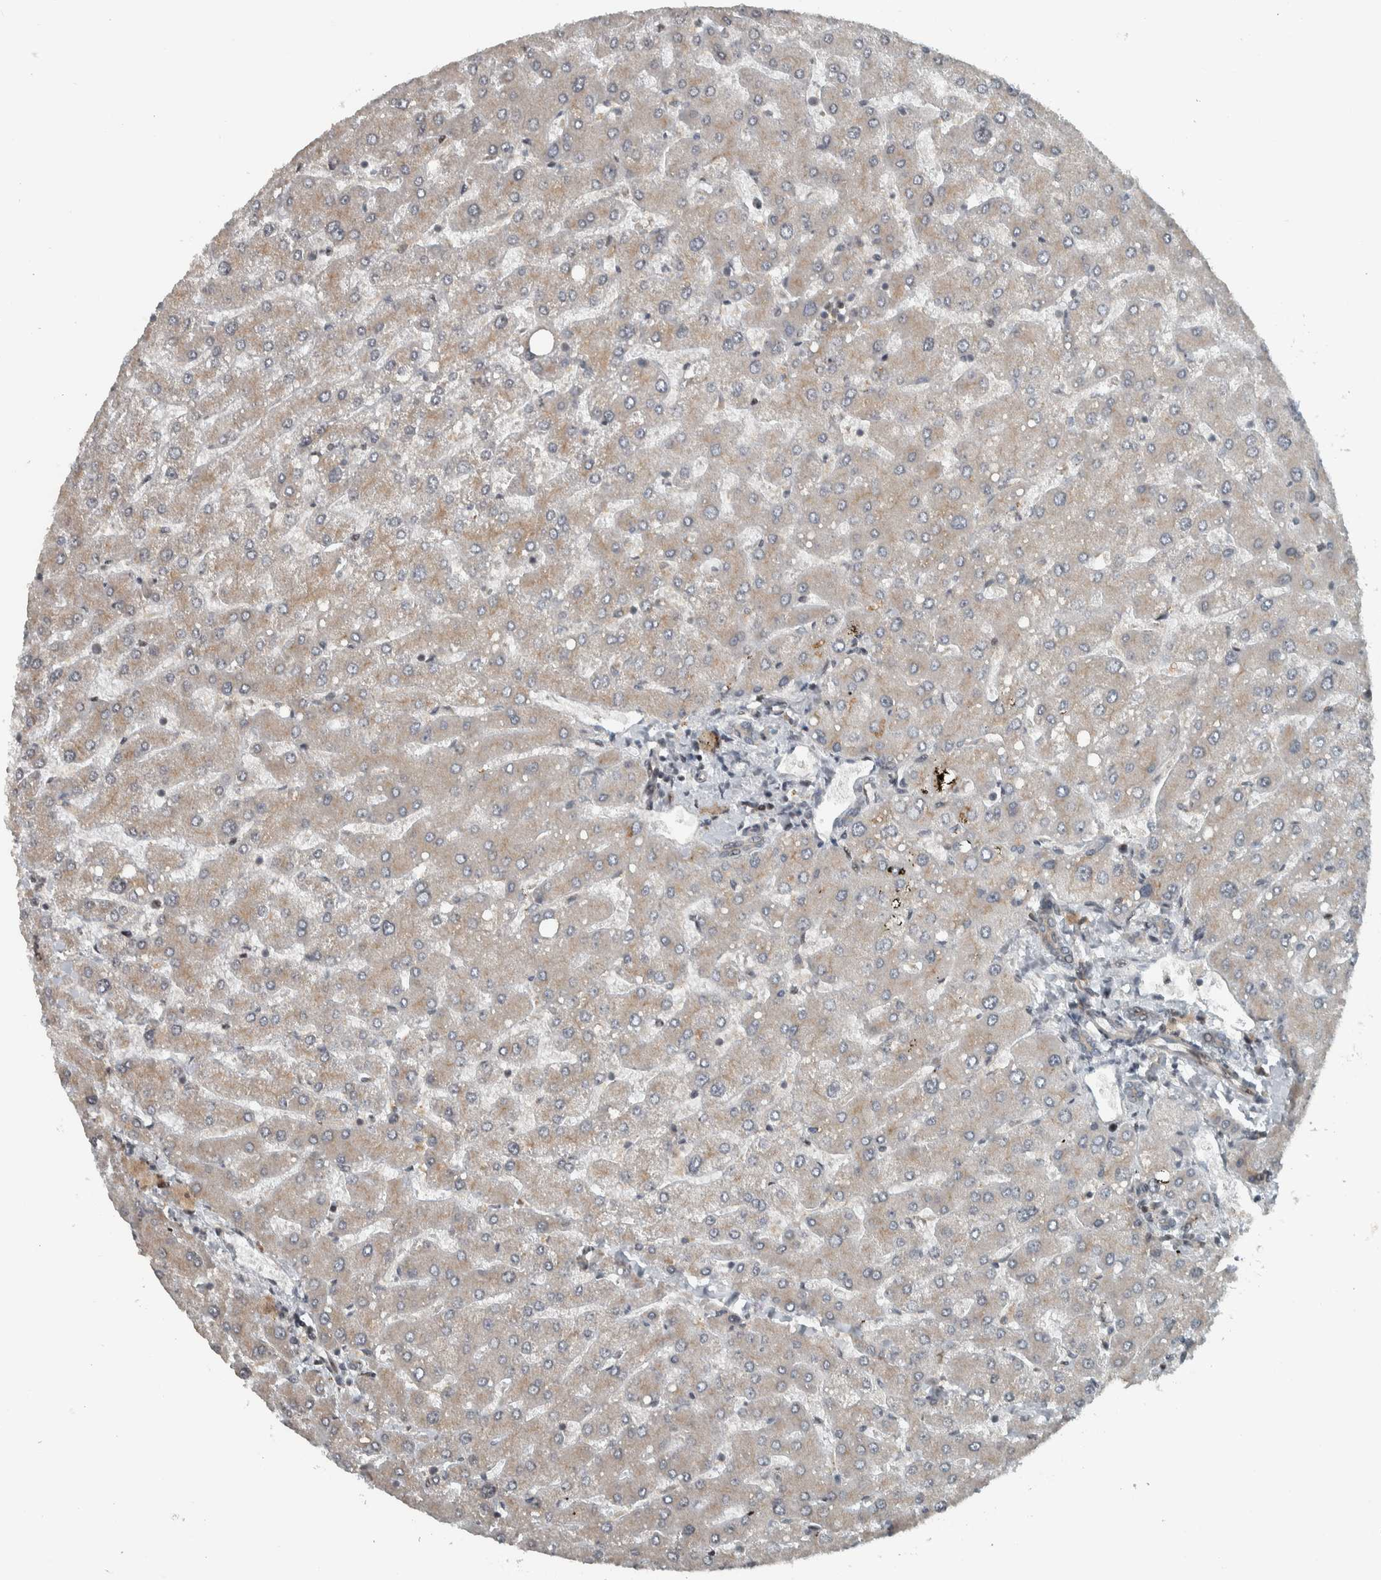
{"staining": {"intensity": "weak", "quantity": "<25%", "location": "cytoplasmic/membranous"}, "tissue": "liver", "cell_type": "Cholangiocytes", "image_type": "normal", "snomed": [{"axis": "morphology", "description": "Normal tissue, NOS"}, {"axis": "topography", "description": "Liver"}], "caption": "The photomicrograph exhibits no significant staining in cholangiocytes of liver.", "gene": "NAPG", "patient": {"sex": "male", "age": 55}}